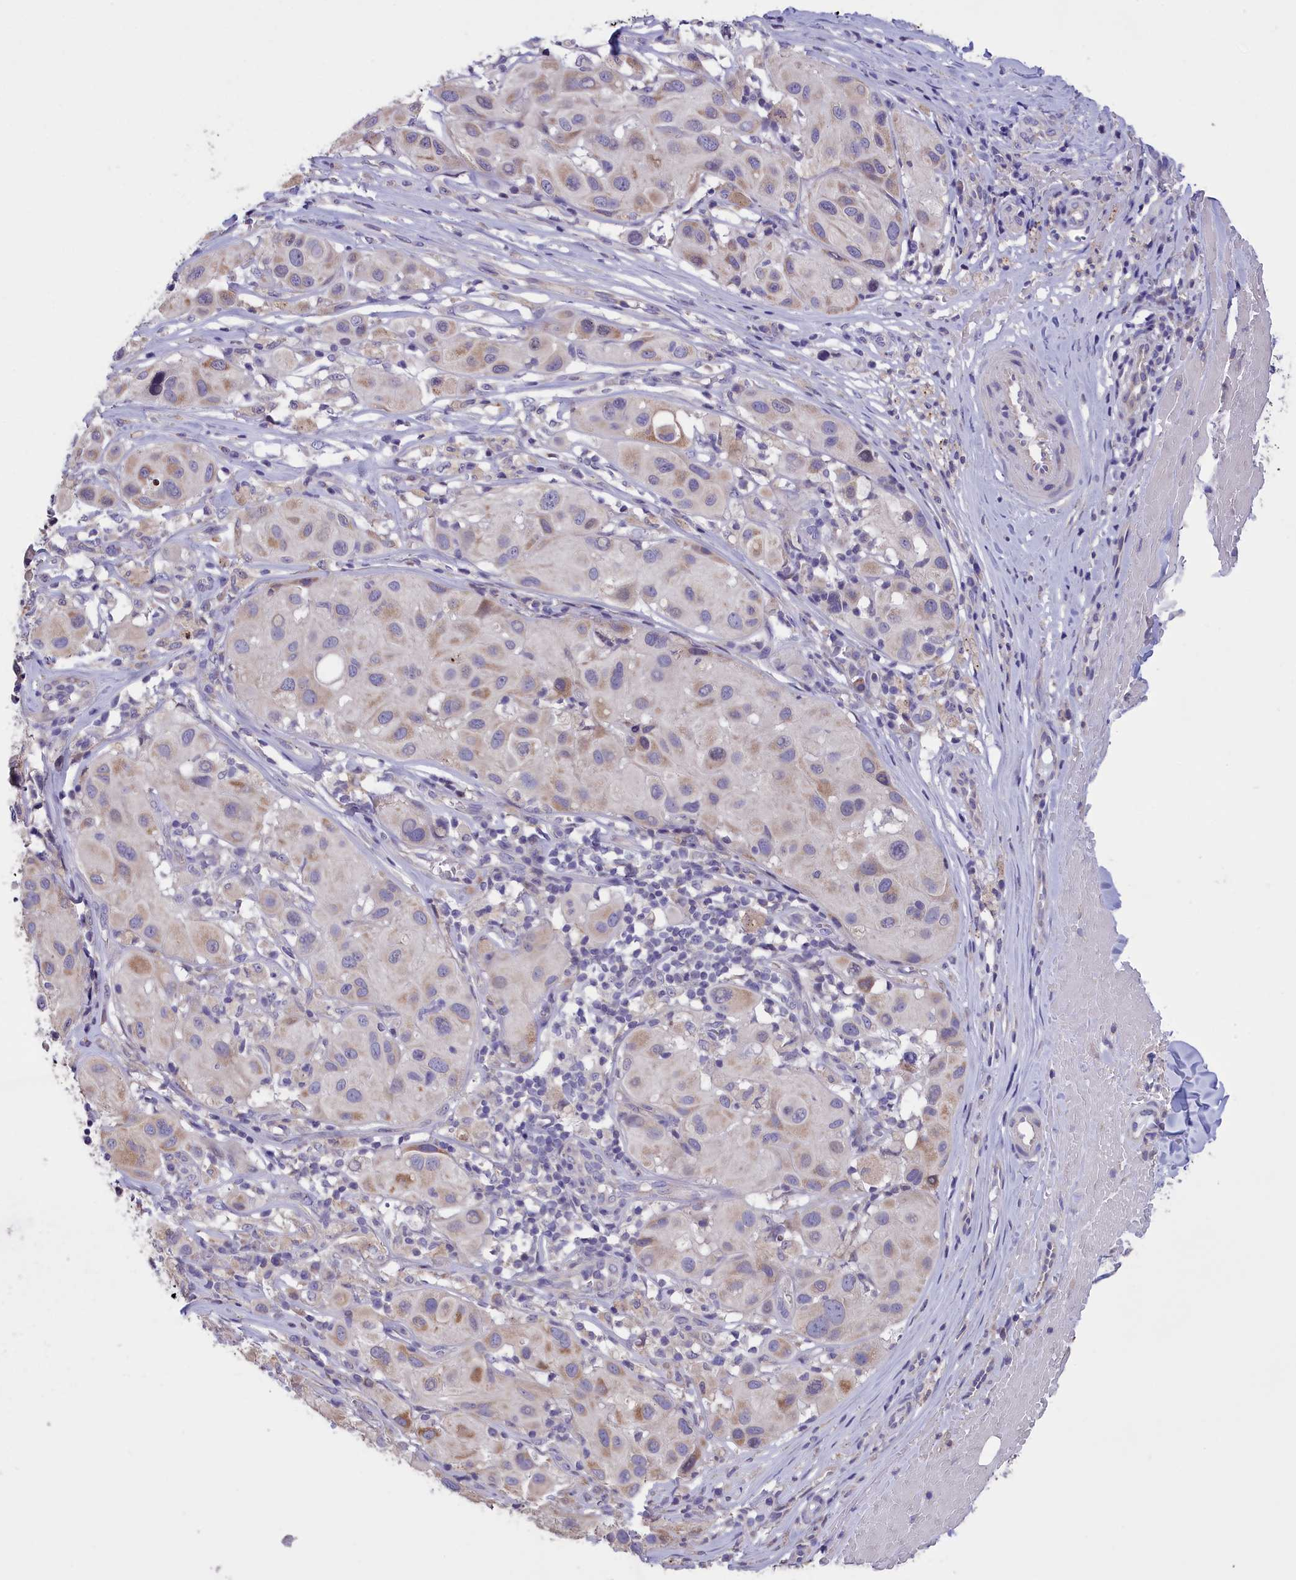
{"staining": {"intensity": "moderate", "quantity": "<25%", "location": "cytoplasmic/membranous"}, "tissue": "melanoma", "cell_type": "Tumor cells", "image_type": "cancer", "snomed": [{"axis": "morphology", "description": "Malignant melanoma, Metastatic site"}, {"axis": "topography", "description": "Skin"}], "caption": "Malignant melanoma (metastatic site) was stained to show a protein in brown. There is low levels of moderate cytoplasmic/membranous positivity in about <25% of tumor cells. (Brightfield microscopy of DAB IHC at high magnification).", "gene": "CYP2U1", "patient": {"sex": "male", "age": 41}}